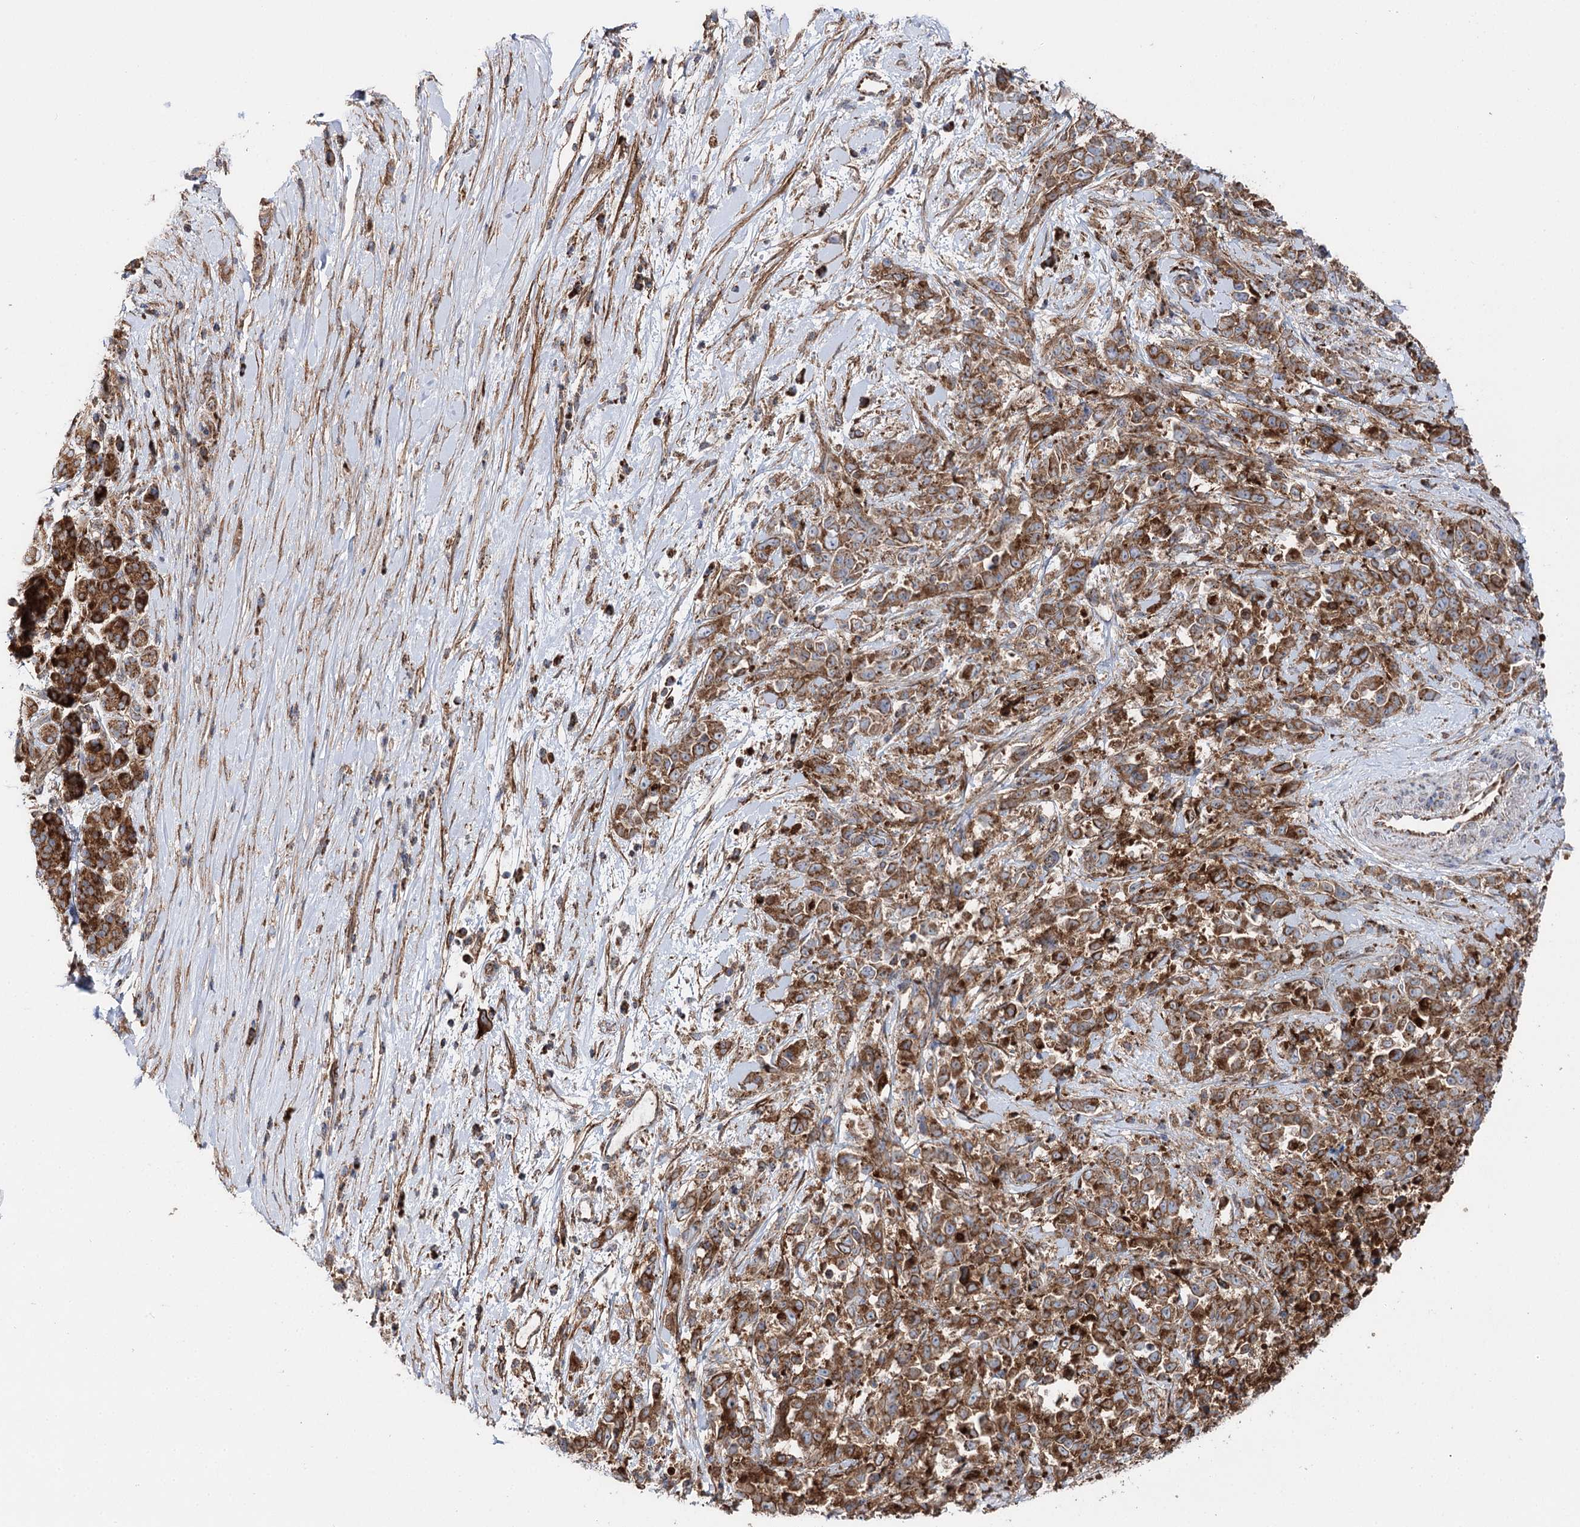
{"staining": {"intensity": "moderate", "quantity": ">75%", "location": "cytoplasmic/membranous"}, "tissue": "pancreatic cancer", "cell_type": "Tumor cells", "image_type": "cancer", "snomed": [{"axis": "morphology", "description": "Normal tissue, NOS"}, {"axis": "morphology", "description": "Adenocarcinoma, NOS"}, {"axis": "topography", "description": "Pancreas"}], "caption": "Tumor cells display medium levels of moderate cytoplasmic/membranous expression in about >75% of cells in human pancreatic cancer.", "gene": "MSANTD2", "patient": {"sex": "female", "age": 64}}